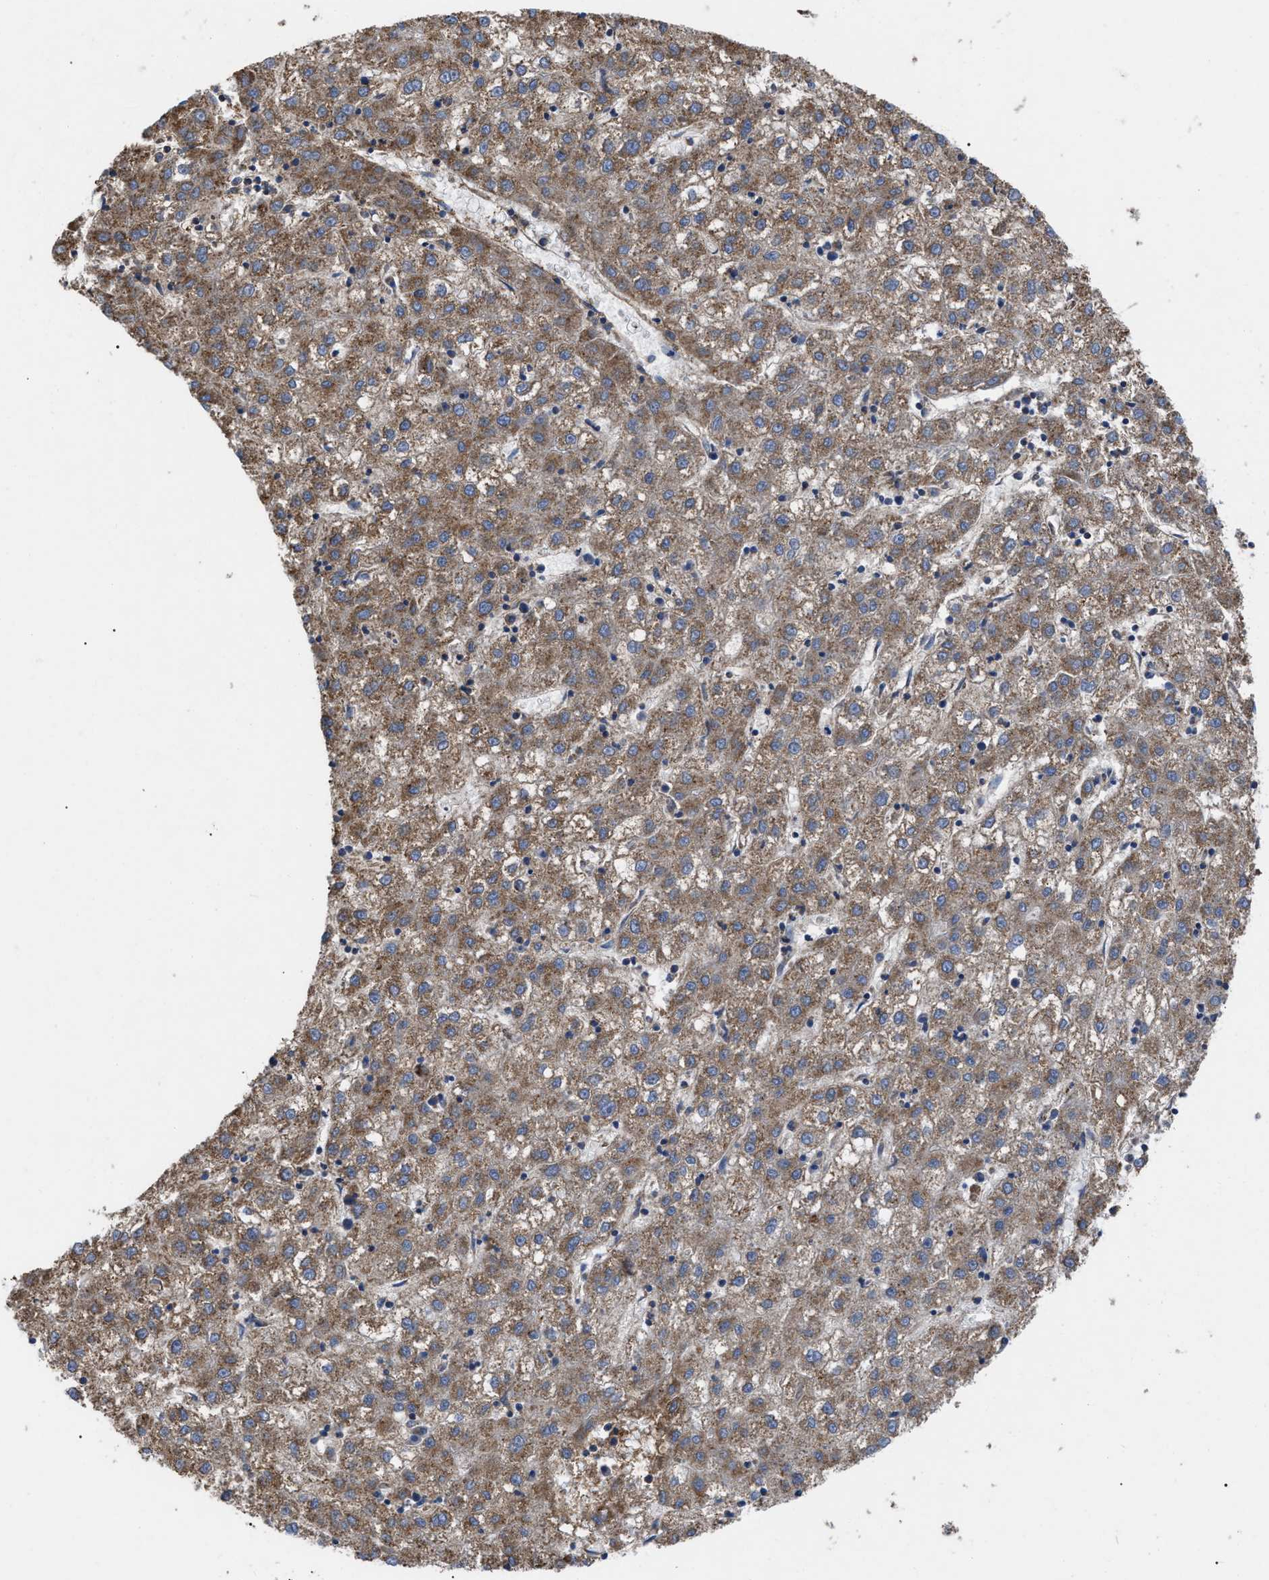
{"staining": {"intensity": "moderate", "quantity": ">75%", "location": "cytoplasmic/membranous"}, "tissue": "liver cancer", "cell_type": "Tumor cells", "image_type": "cancer", "snomed": [{"axis": "morphology", "description": "Carcinoma, Hepatocellular, NOS"}, {"axis": "topography", "description": "Liver"}], "caption": "Hepatocellular carcinoma (liver) stained for a protein shows moderate cytoplasmic/membranous positivity in tumor cells.", "gene": "FAM171A2", "patient": {"sex": "male", "age": 72}}